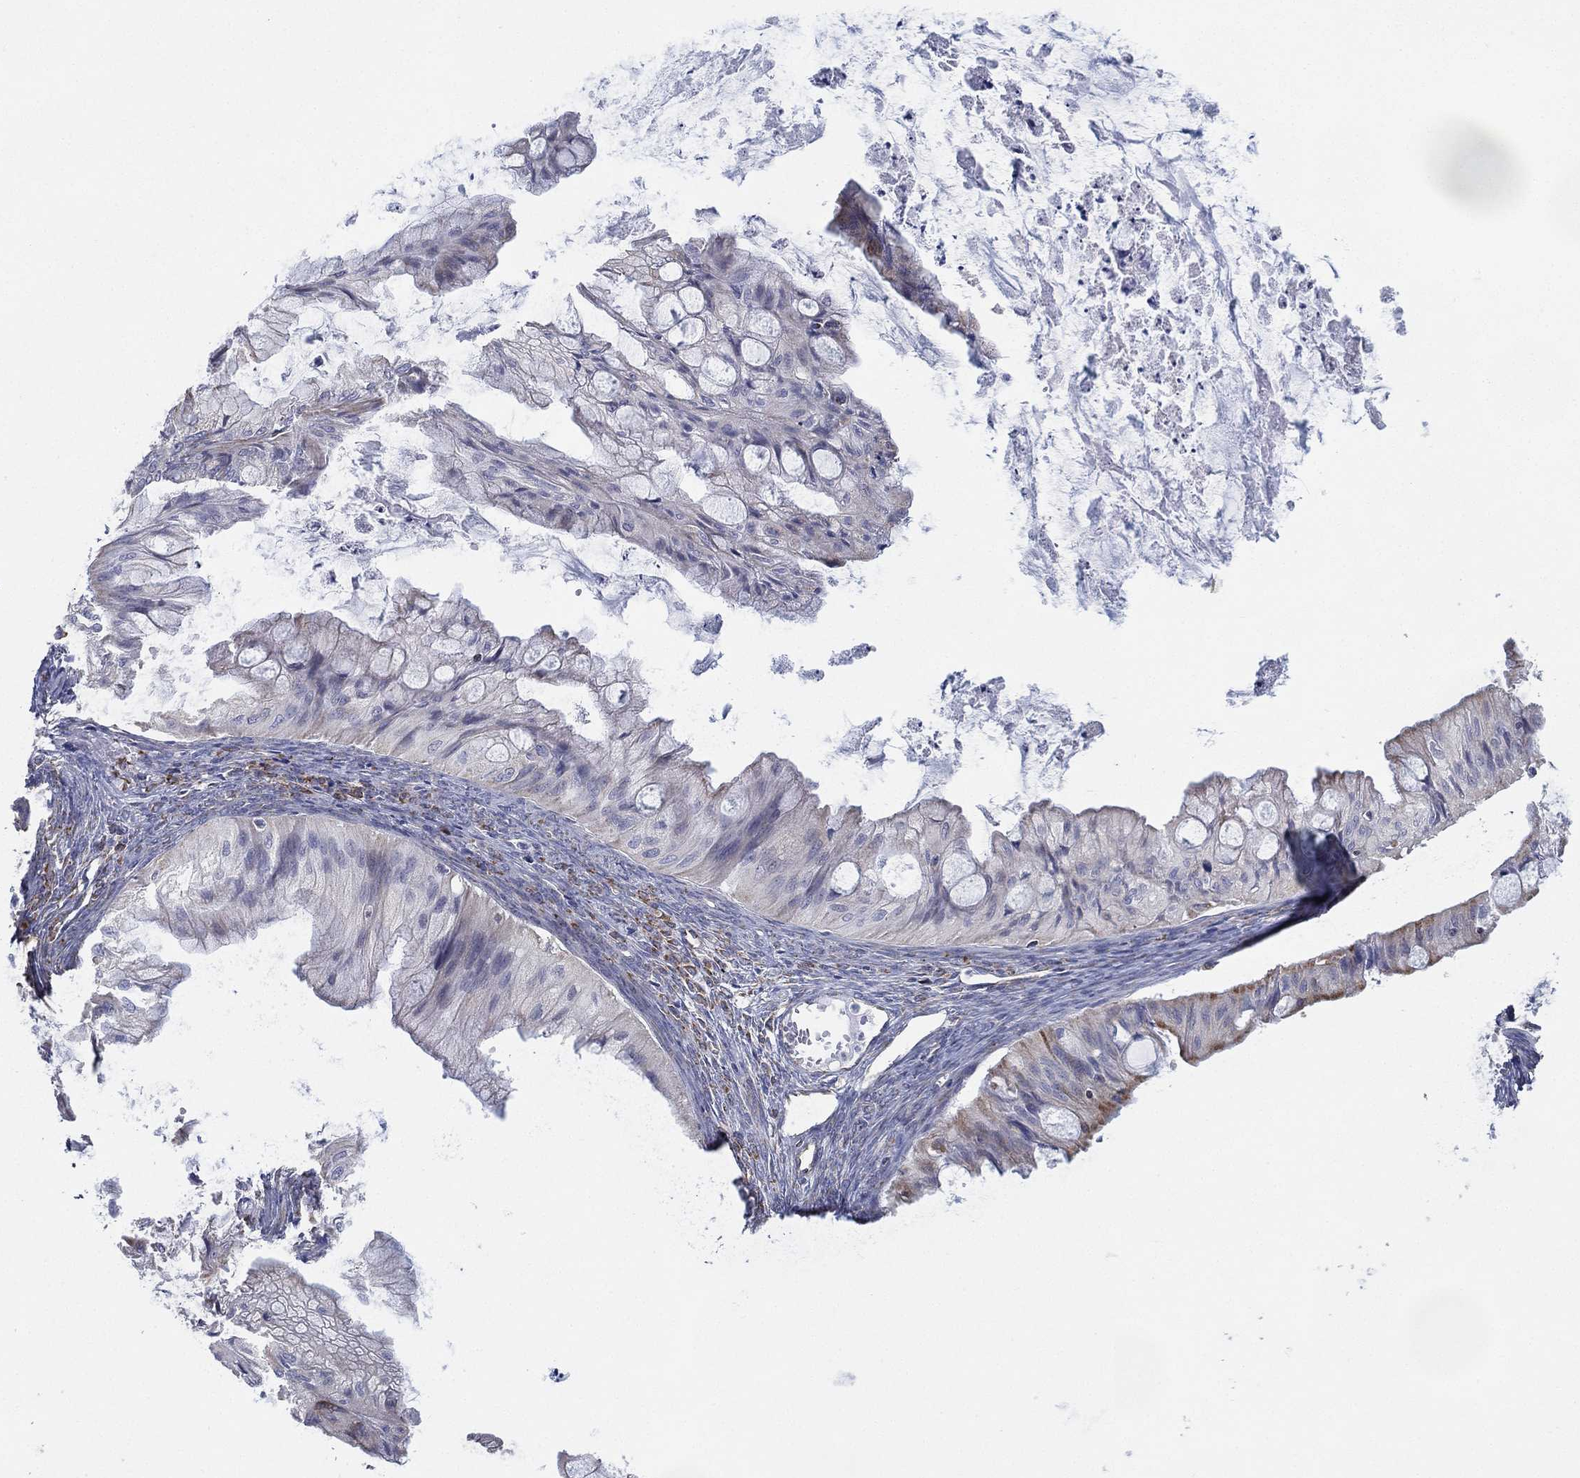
{"staining": {"intensity": "negative", "quantity": "none", "location": "none"}, "tissue": "ovarian cancer", "cell_type": "Tumor cells", "image_type": "cancer", "snomed": [{"axis": "morphology", "description": "Cystadenocarcinoma, mucinous, NOS"}, {"axis": "topography", "description": "Ovary"}], "caption": "The micrograph displays no staining of tumor cells in ovarian cancer (mucinous cystadenocarcinoma). (Immunohistochemistry (ihc), brightfield microscopy, high magnification).", "gene": "INA", "patient": {"sex": "female", "age": 57}}